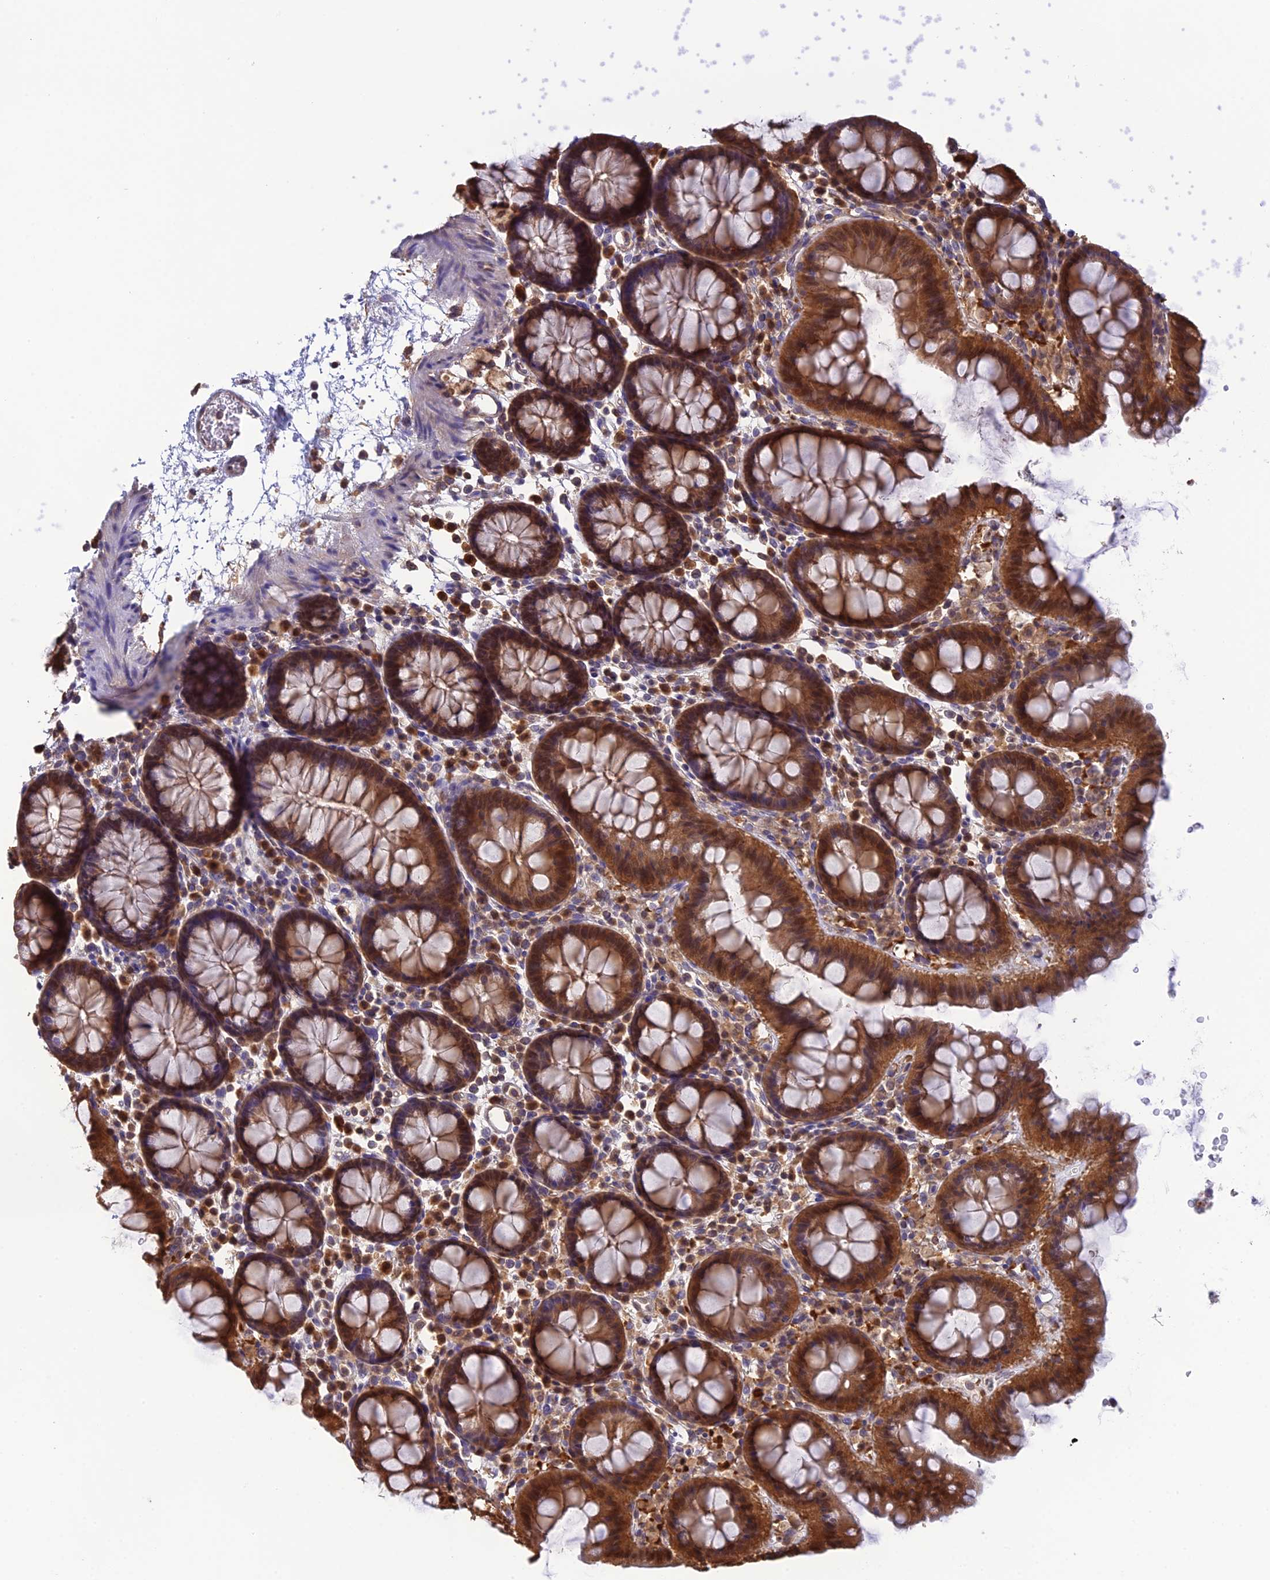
{"staining": {"intensity": "weak", "quantity": ">75%", "location": "cytoplasmic/membranous"}, "tissue": "colon", "cell_type": "Endothelial cells", "image_type": "normal", "snomed": [{"axis": "morphology", "description": "Normal tissue, NOS"}, {"axis": "topography", "description": "Colon"}], "caption": "Immunohistochemical staining of normal colon displays weak cytoplasmic/membranous protein staining in approximately >75% of endothelial cells. The protein is shown in brown color, while the nuclei are stained blue.", "gene": "HINT1", "patient": {"sex": "male", "age": 75}}